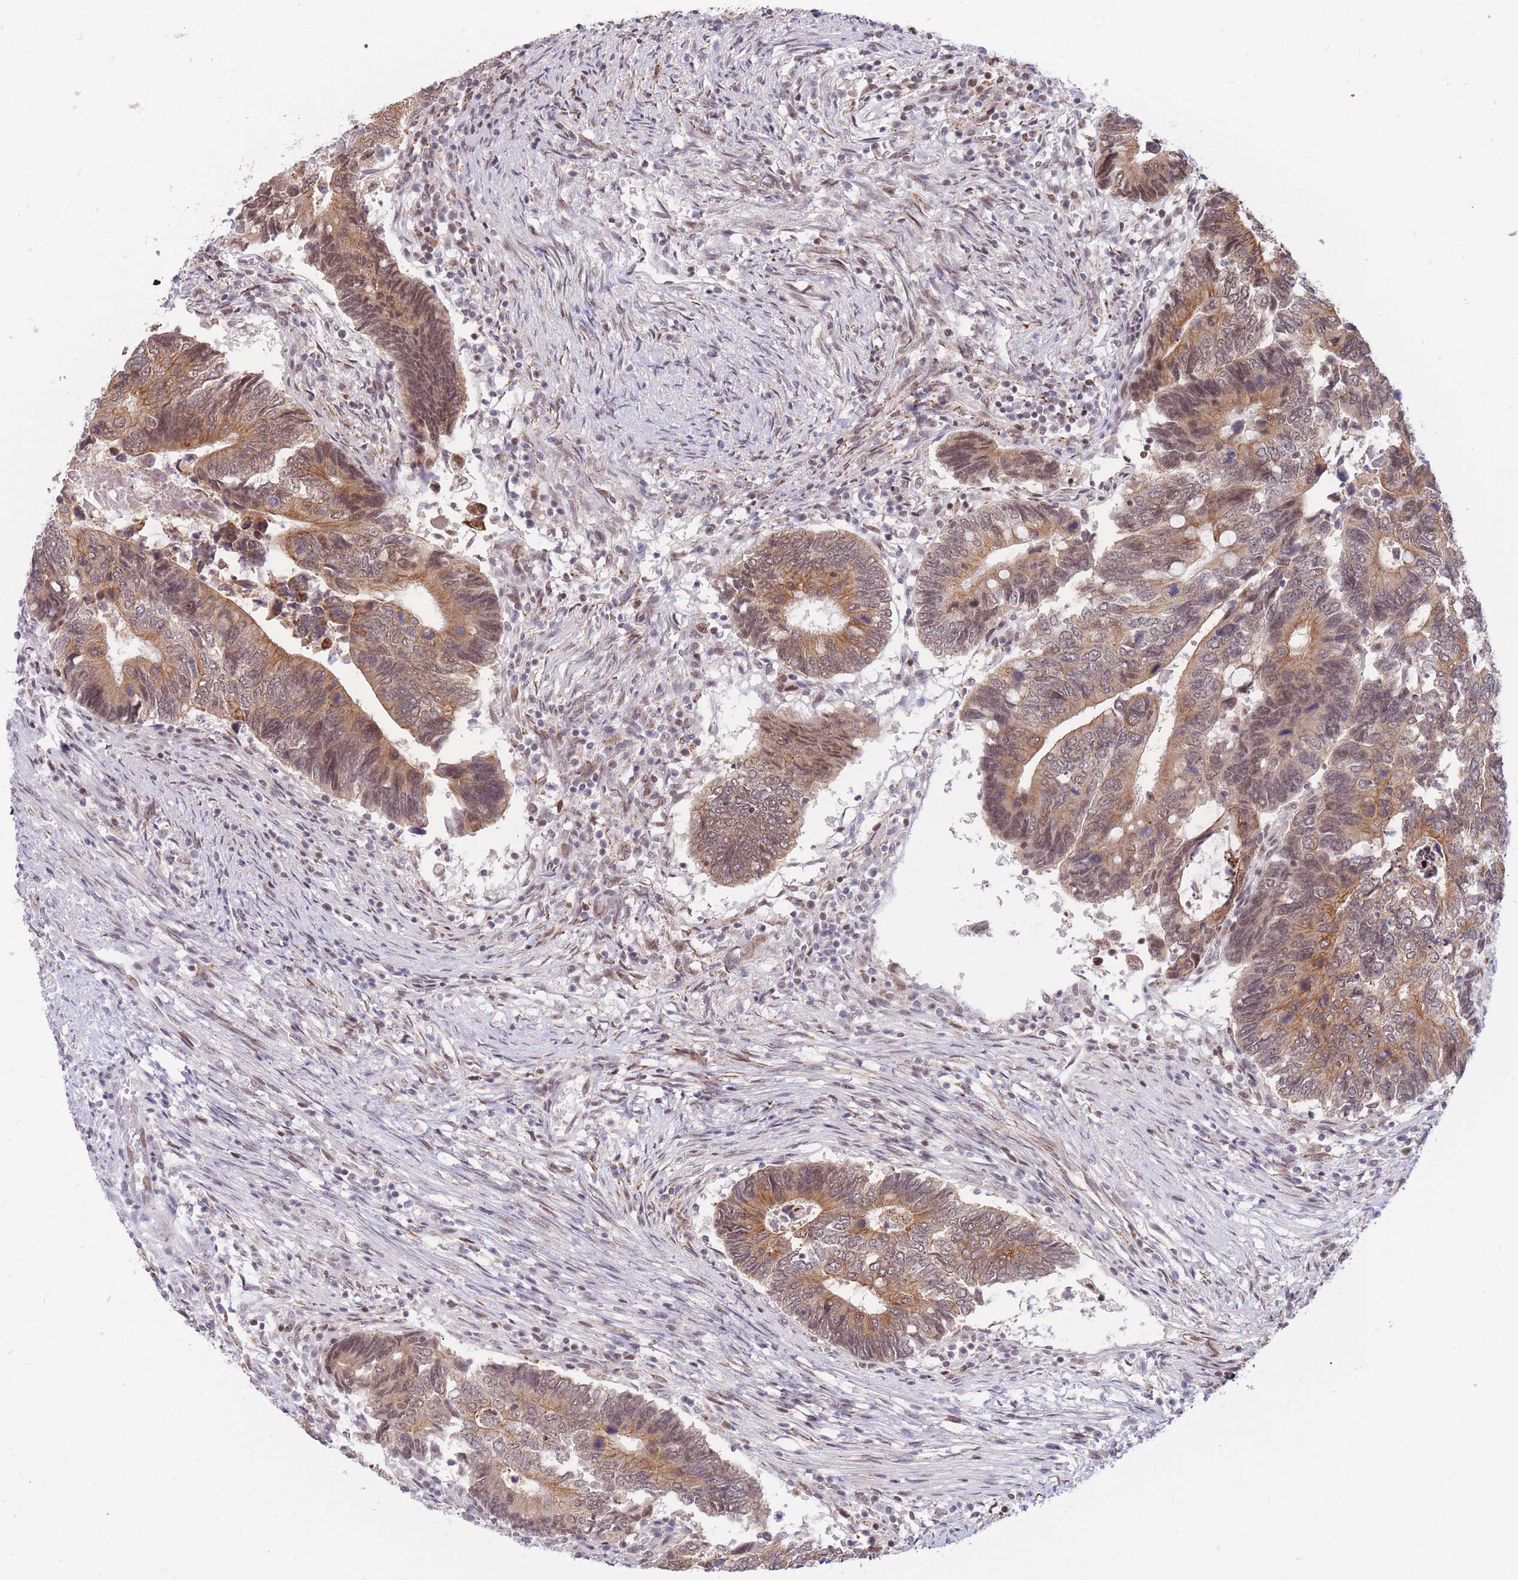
{"staining": {"intensity": "moderate", "quantity": ">75%", "location": "cytoplasmic/membranous,nuclear"}, "tissue": "colorectal cancer", "cell_type": "Tumor cells", "image_type": "cancer", "snomed": [{"axis": "morphology", "description": "Adenocarcinoma, NOS"}, {"axis": "topography", "description": "Colon"}], "caption": "A histopathology image of colorectal adenocarcinoma stained for a protein reveals moderate cytoplasmic/membranous and nuclear brown staining in tumor cells.", "gene": "TARBP2", "patient": {"sex": "male", "age": 87}}